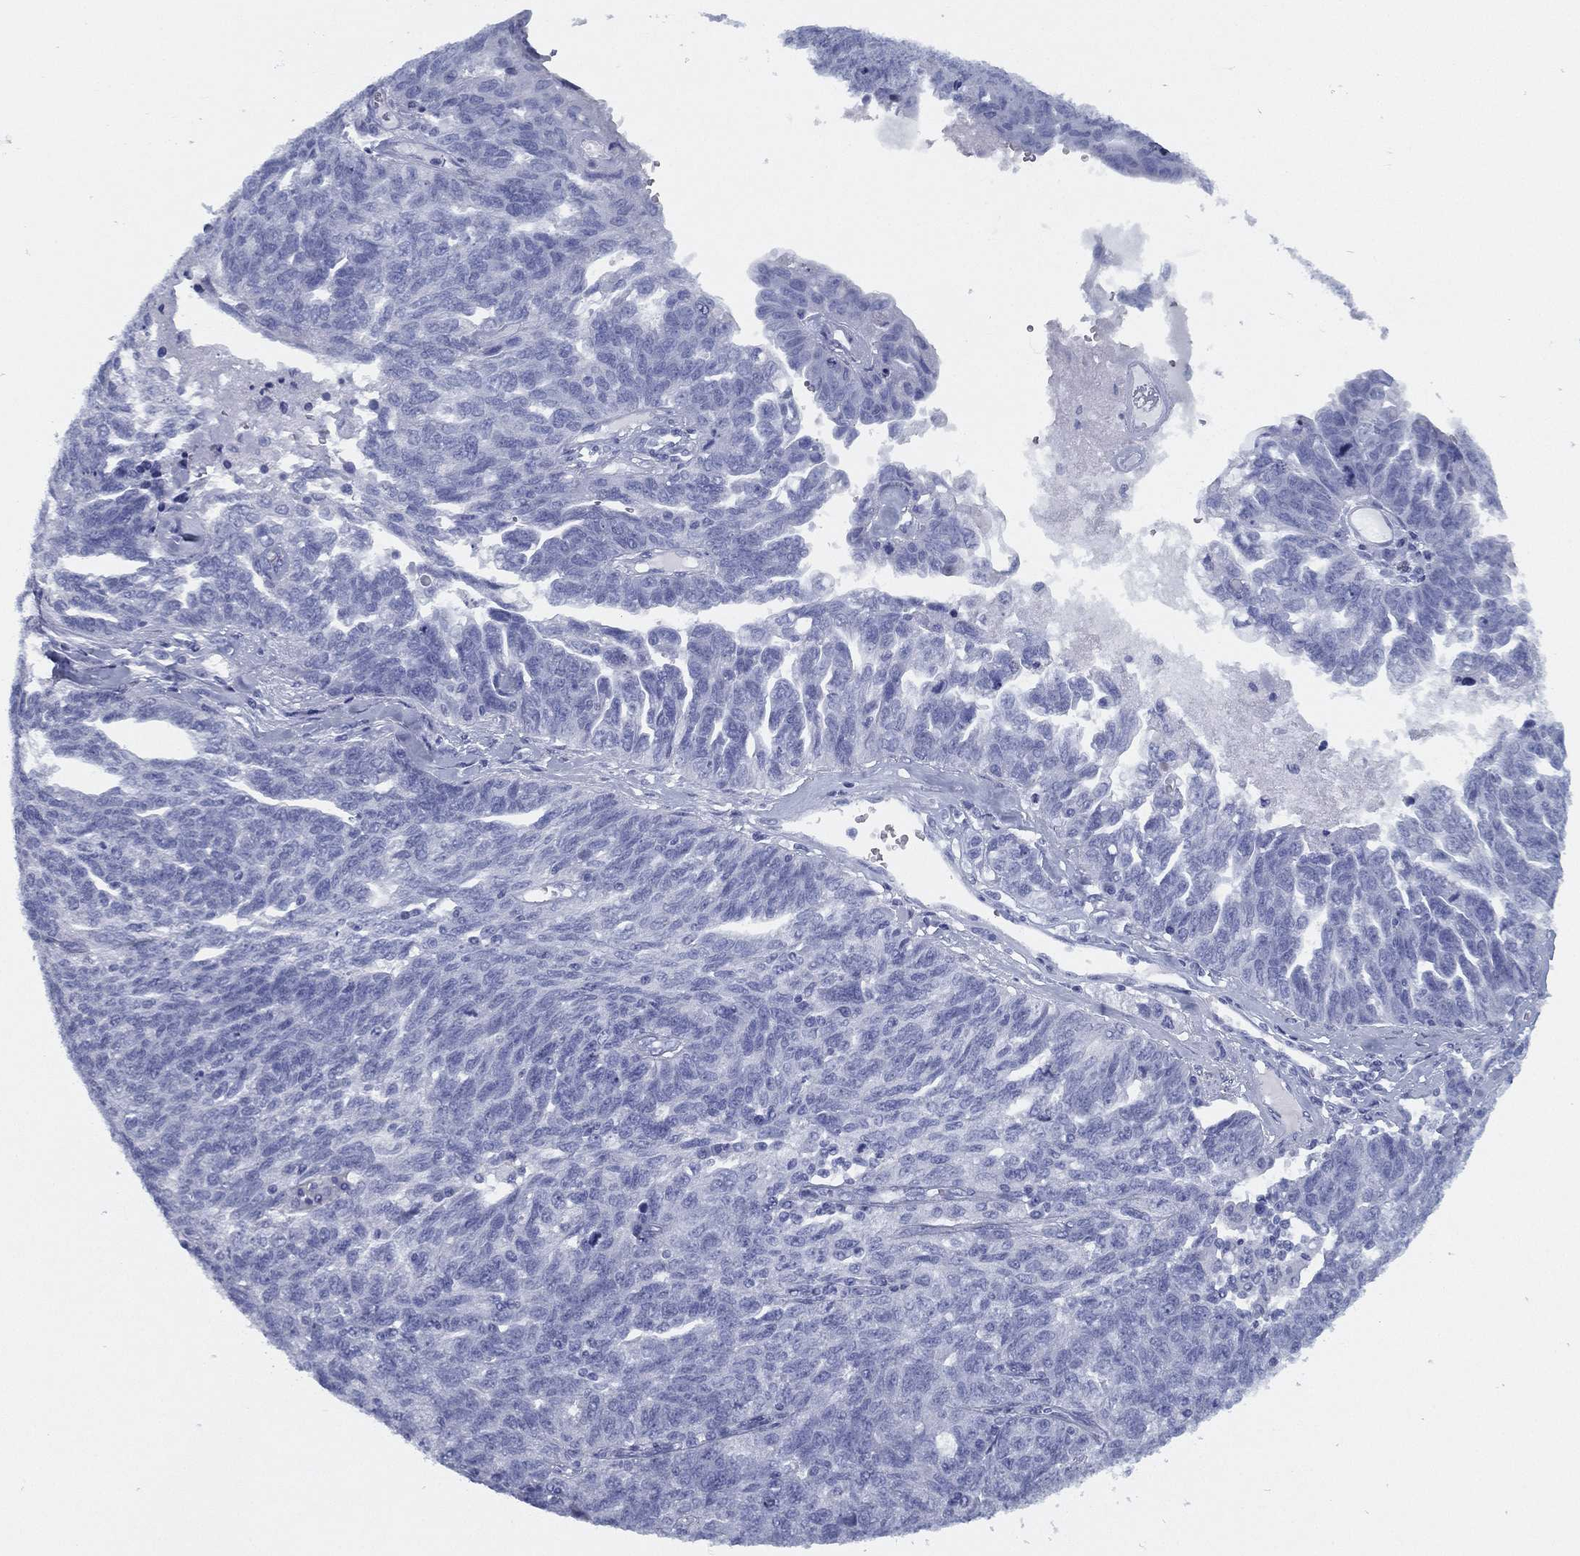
{"staining": {"intensity": "negative", "quantity": "none", "location": "none"}, "tissue": "ovarian cancer", "cell_type": "Tumor cells", "image_type": "cancer", "snomed": [{"axis": "morphology", "description": "Cystadenocarcinoma, serous, NOS"}, {"axis": "topography", "description": "Ovary"}], "caption": "Immunohistochemical staining of serous cystadenocarcinoma (ovarian) reveals no significant staining in tumor cells.", "gene": "TMEM252", "patient": {"sex": "female", "age": 71}}